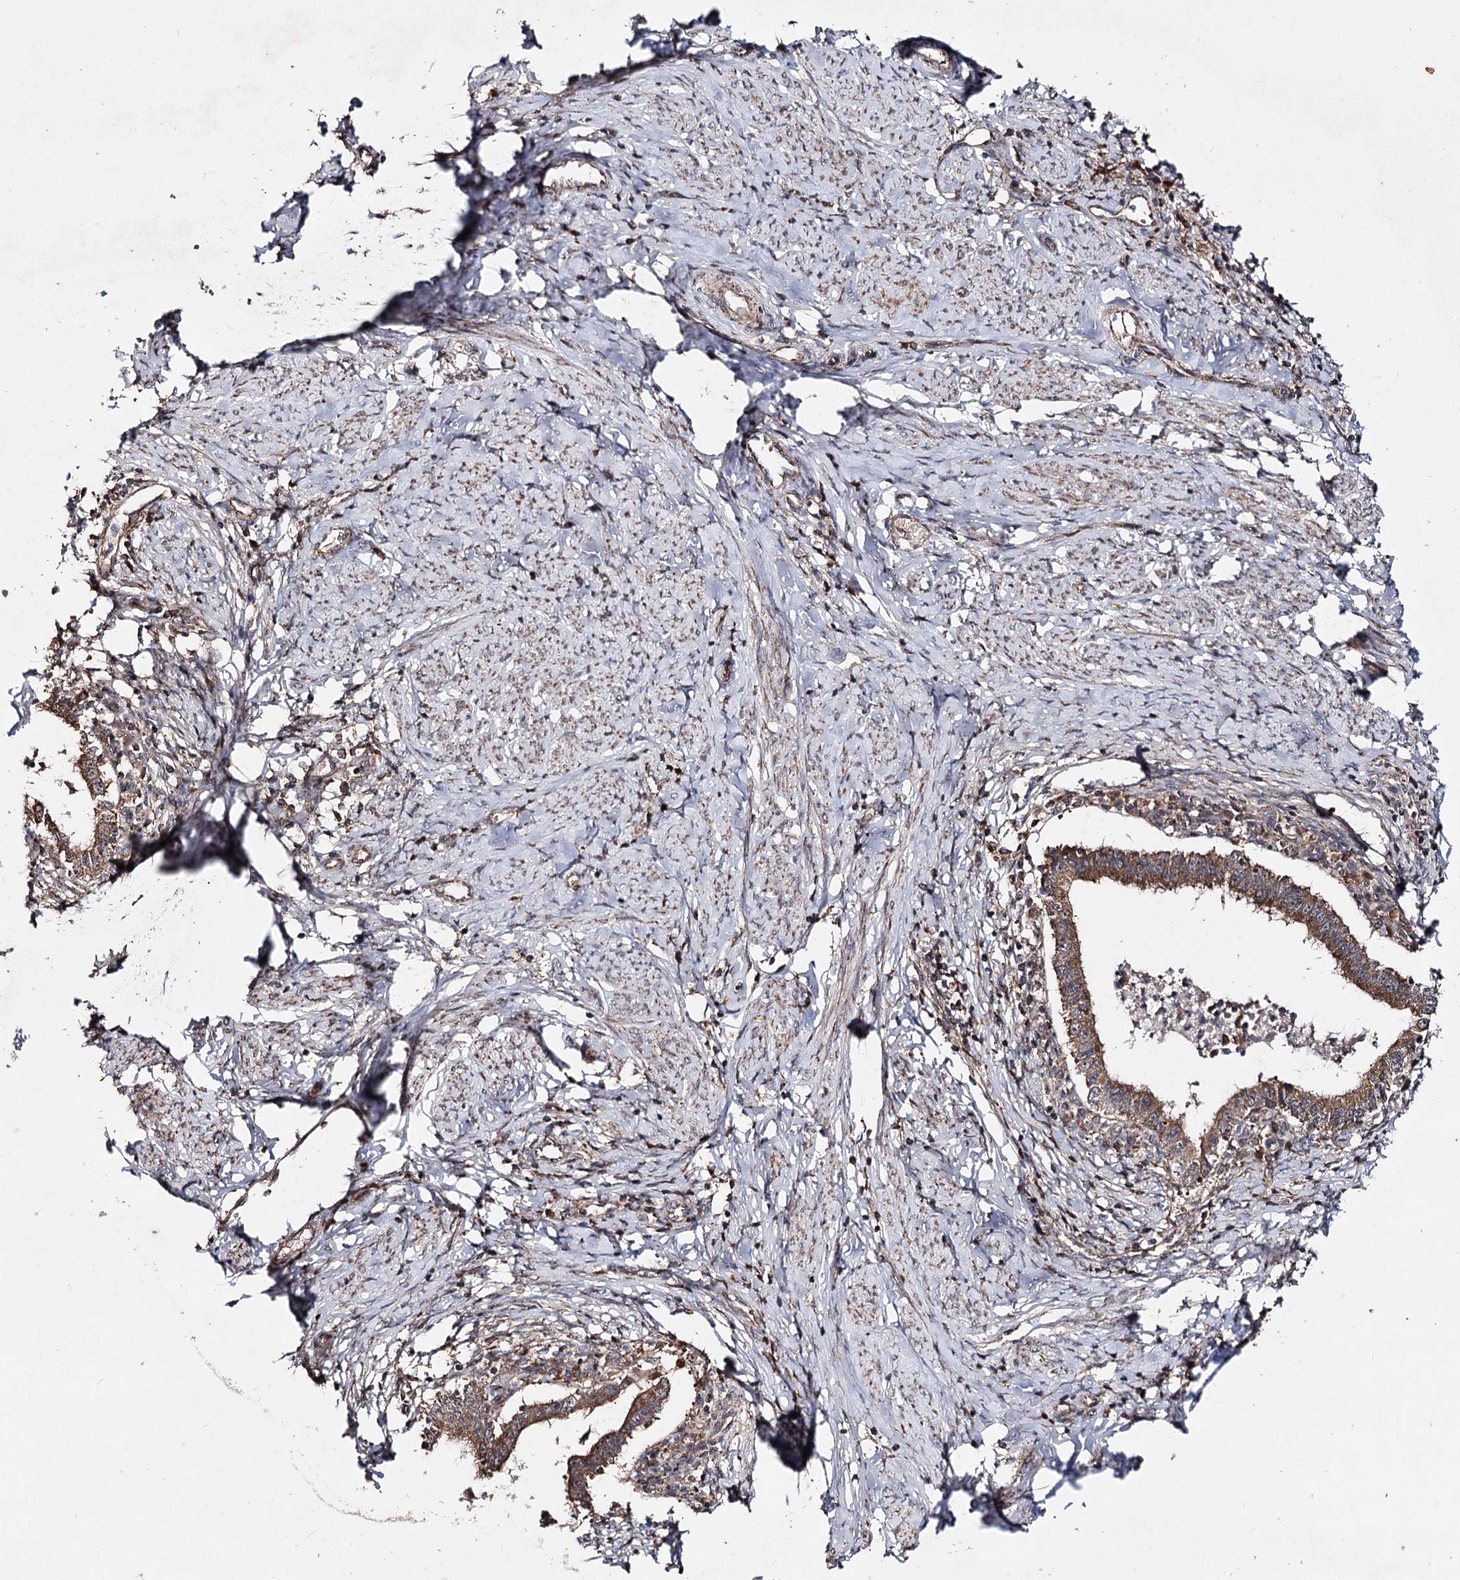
{"staining": {"intensity": "moderate", "quantity": ">75%", "location": "cytoplasmic/membranous"}, "tissue": "cervical cancer", "cell_type": "Tumor cells", "image_type": "cancer", "snomed": [{"axis": "morphology", "description": "Adenocarcinoma, NOS"}, {"axis": "topography", "description": "Cervix"}], "caption": "This is a histology image of immunohistochemistry staining of adenocarcinoma (cervical), which shows moderate staining in the cytoplasmic/membranous of tumor cells.", "gene": "MINDY3", "patient": {"sex": "female", "age": 36}}